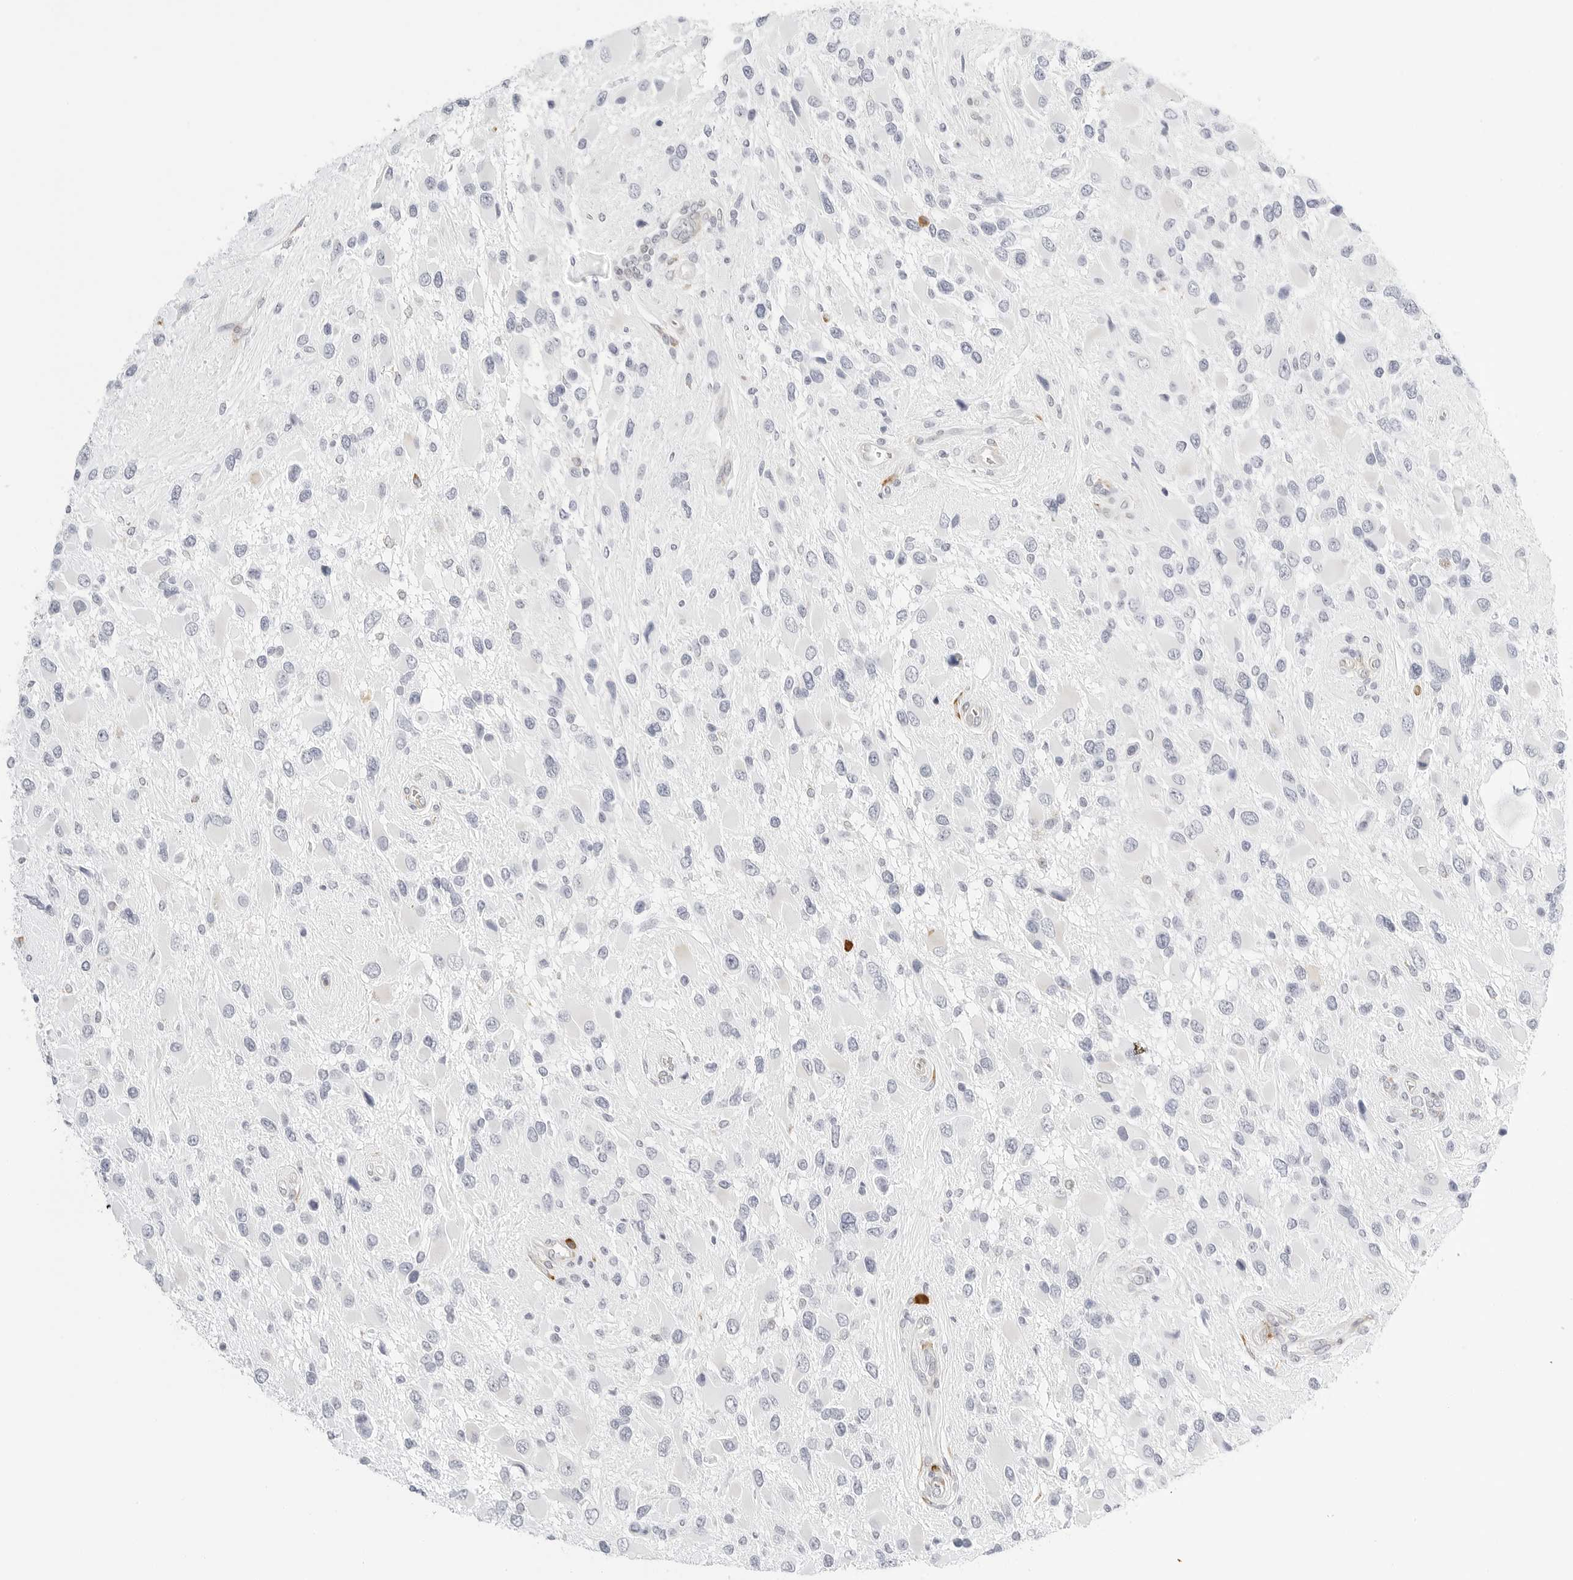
{"staining": {"intensity": "negative", "quantity": "none", "location": "none"}, "tissue": "glioma", "cell_type": "Tumor cells", "image_type": "cancer", "snomed": [{"axis": "morphology", "description": "Glioma, malignant, High grade"}, {"axis": "topography", "description": "Brain"}], "caption": "Immunohistochemical staining of malignant glioma (high-grade) shows no significant expression in tumor cells.", "gene": "THEM4", "patient": {"sex": "male", "age": 53}}